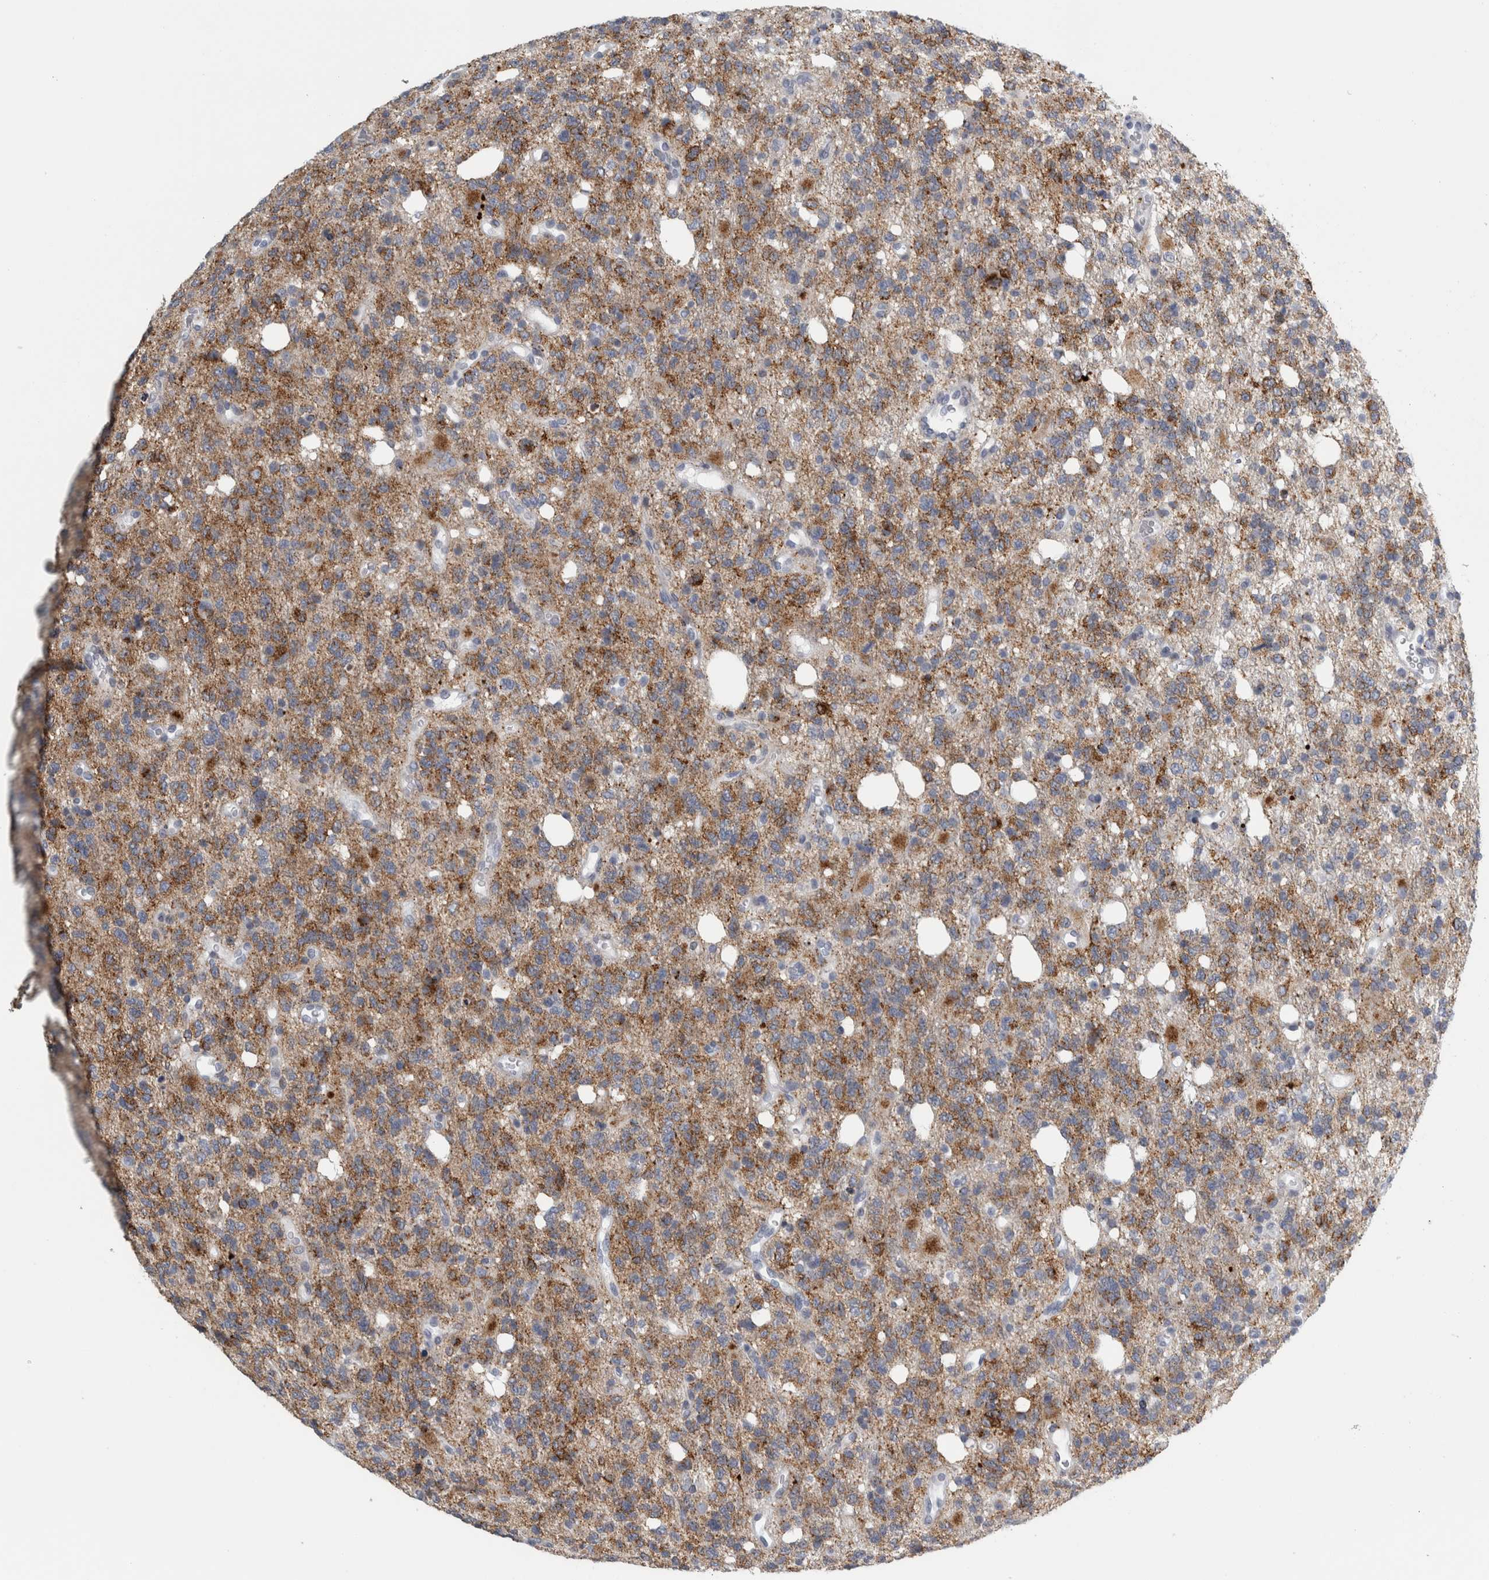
{"staining": {"intensity": "moderate", "quantity": "25%-75%", "location": "cytoplasmic/membranous"}, "tissue": "glioma", "cell_type": "Tumor cells", "image_type": "cancer", "snomed": [{"axis": "morphology", "description": "Glioma, malignant, High grade"}, {"axis": "topography", "description": "Brain"}], "caption": "The micrograph shows a brown stain indicating the presence of a protein in the cytoplasmic/membranous of tumor cells in glioma.", "gene": "CPE", "patient": {"sex": "female", "age": 62}}